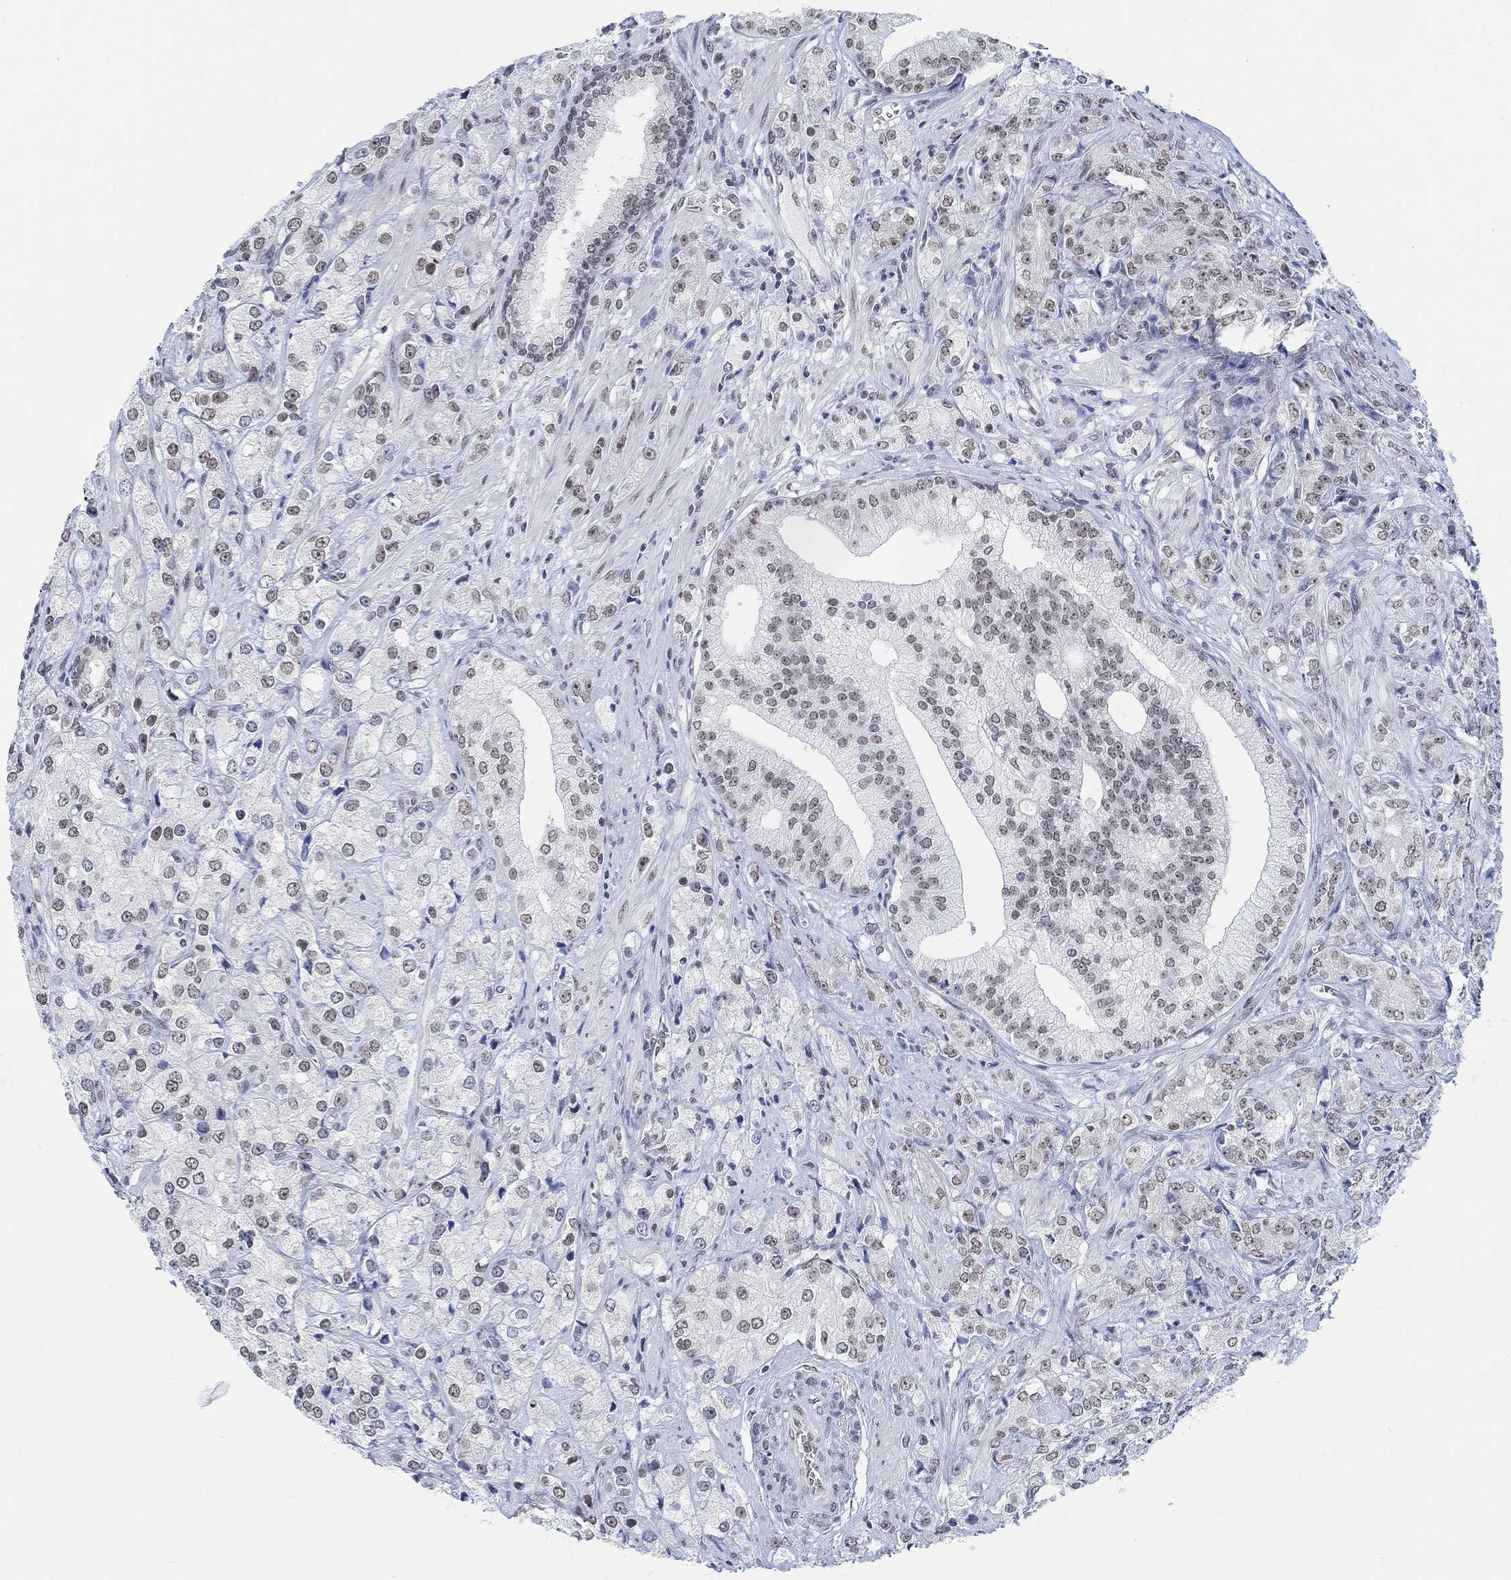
{"staining": {"intensity": "weak", "quantity": "<25%", "location": "nuclear"}, "tissue": "prostate cancer", "cell_type": "Tumor cells", "image_type": "cancer", "snomed": [{"axis": "morphology", "description": "Adenocarcinoma, NOS"}, {"axis": "topography", "description": "Prostate and seminal vesicle, NOS"}, {"axis": "topography", "description": "Prostate"}], "caption": "The immunohistochemistry micrograph has no significant expression in tumor cells of prostate cancer (adenocarcinoma) tissue.", "gene": "PURG", "patient": {"sex": "male", "age": 68}}